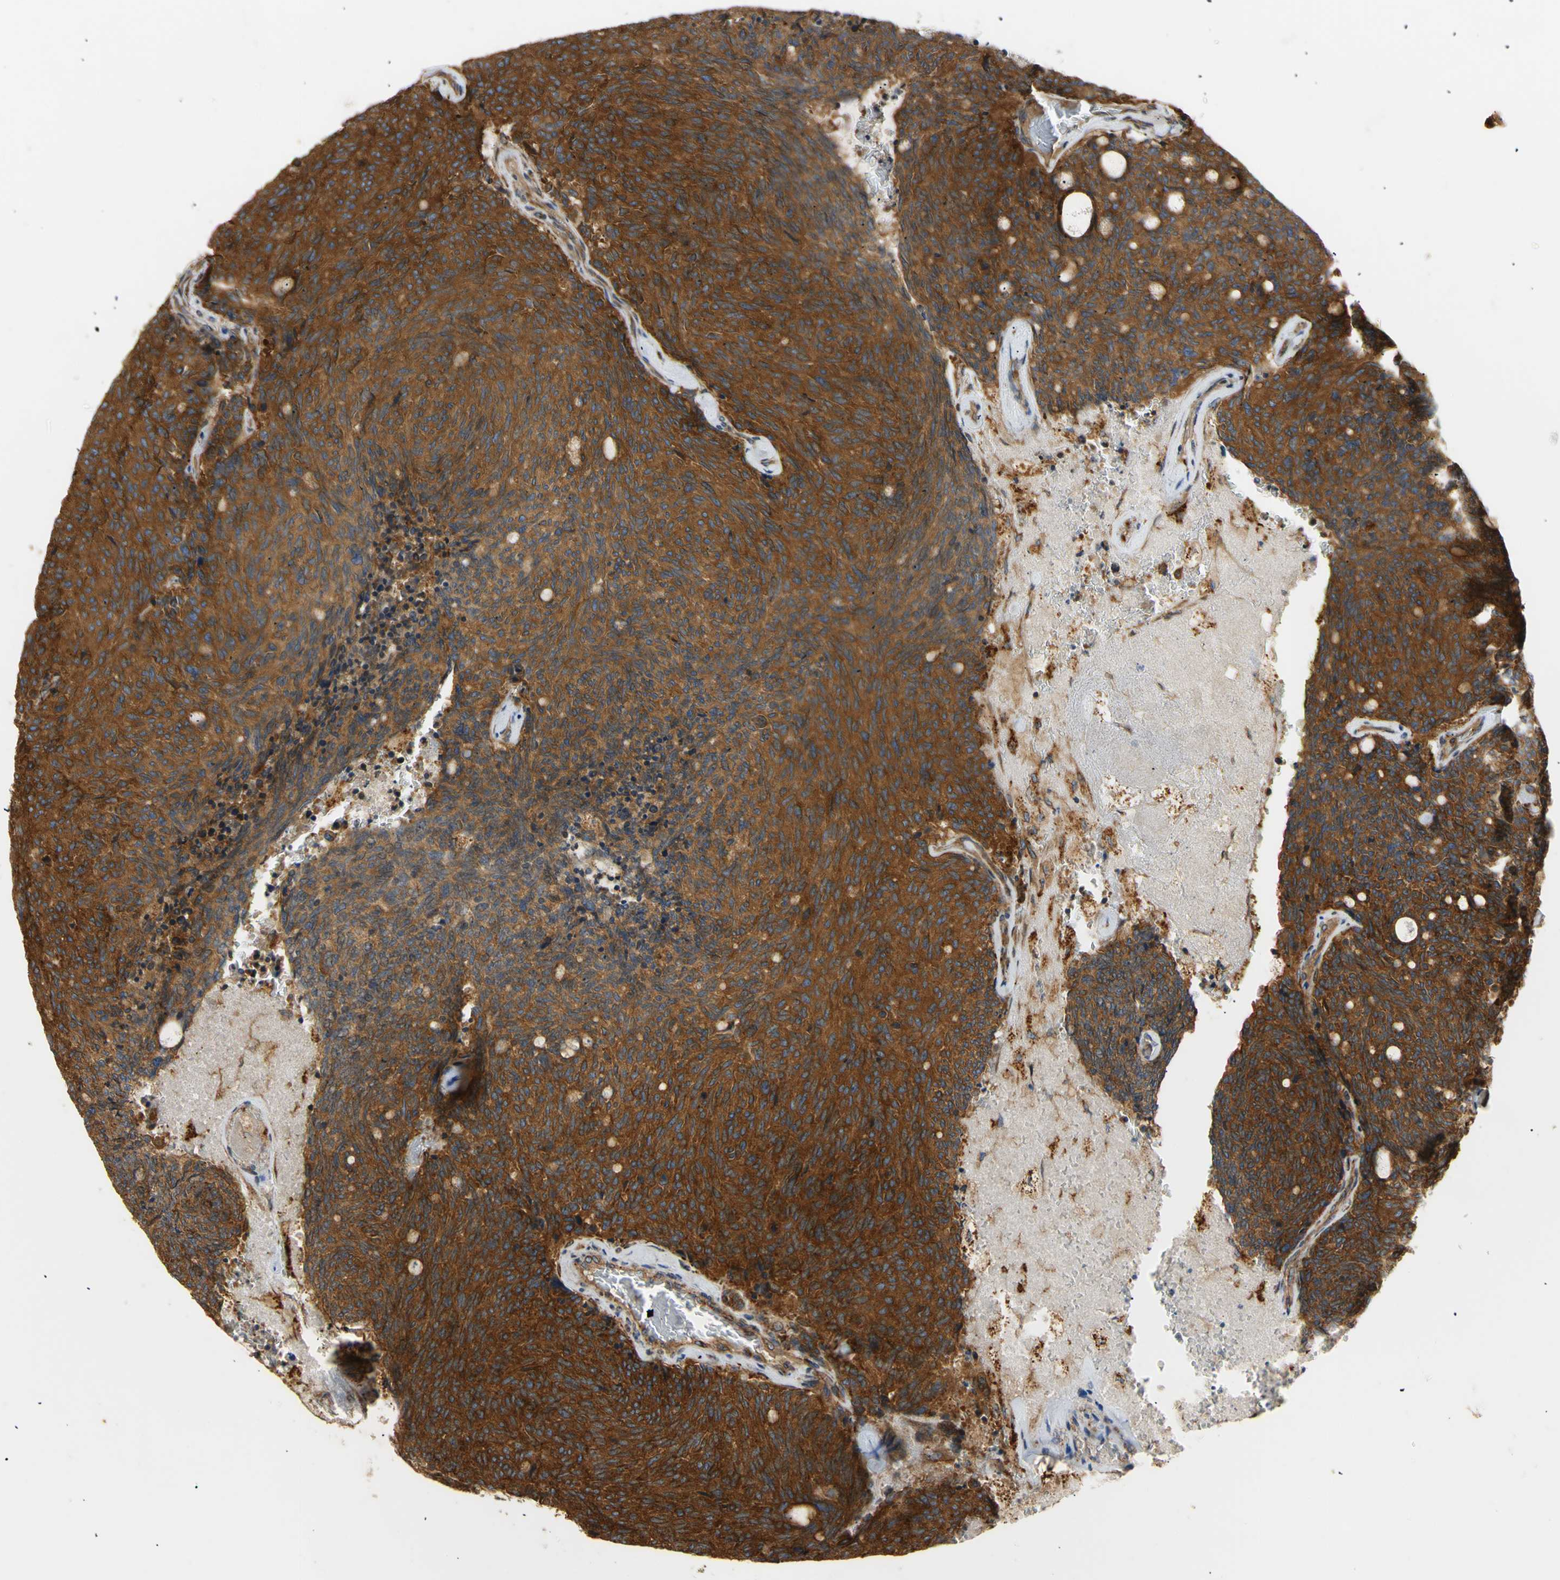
{"staining": {"intensity": "strong", "quantity": ">75%", "location": "cytoplasmic/membranous"}, "tissue": "carcinoid", "cell_type": "Tumor cells", "image_type": "cancer", "snomed": [{"axis": "morphology", "description": "Carcinoid, malignant, NOS"}, {"axis": "topography", "description": "Pancreas"}], "caption": "An immunohistochemistry micrograph of neoplastic tissue is shown. Protein staining in brown shows strong cytoplasmic/membranous positivity in carcinoid within tumor cells.", "gene": "TUBG2", "patient": {"sex": "female", "age": 54}}